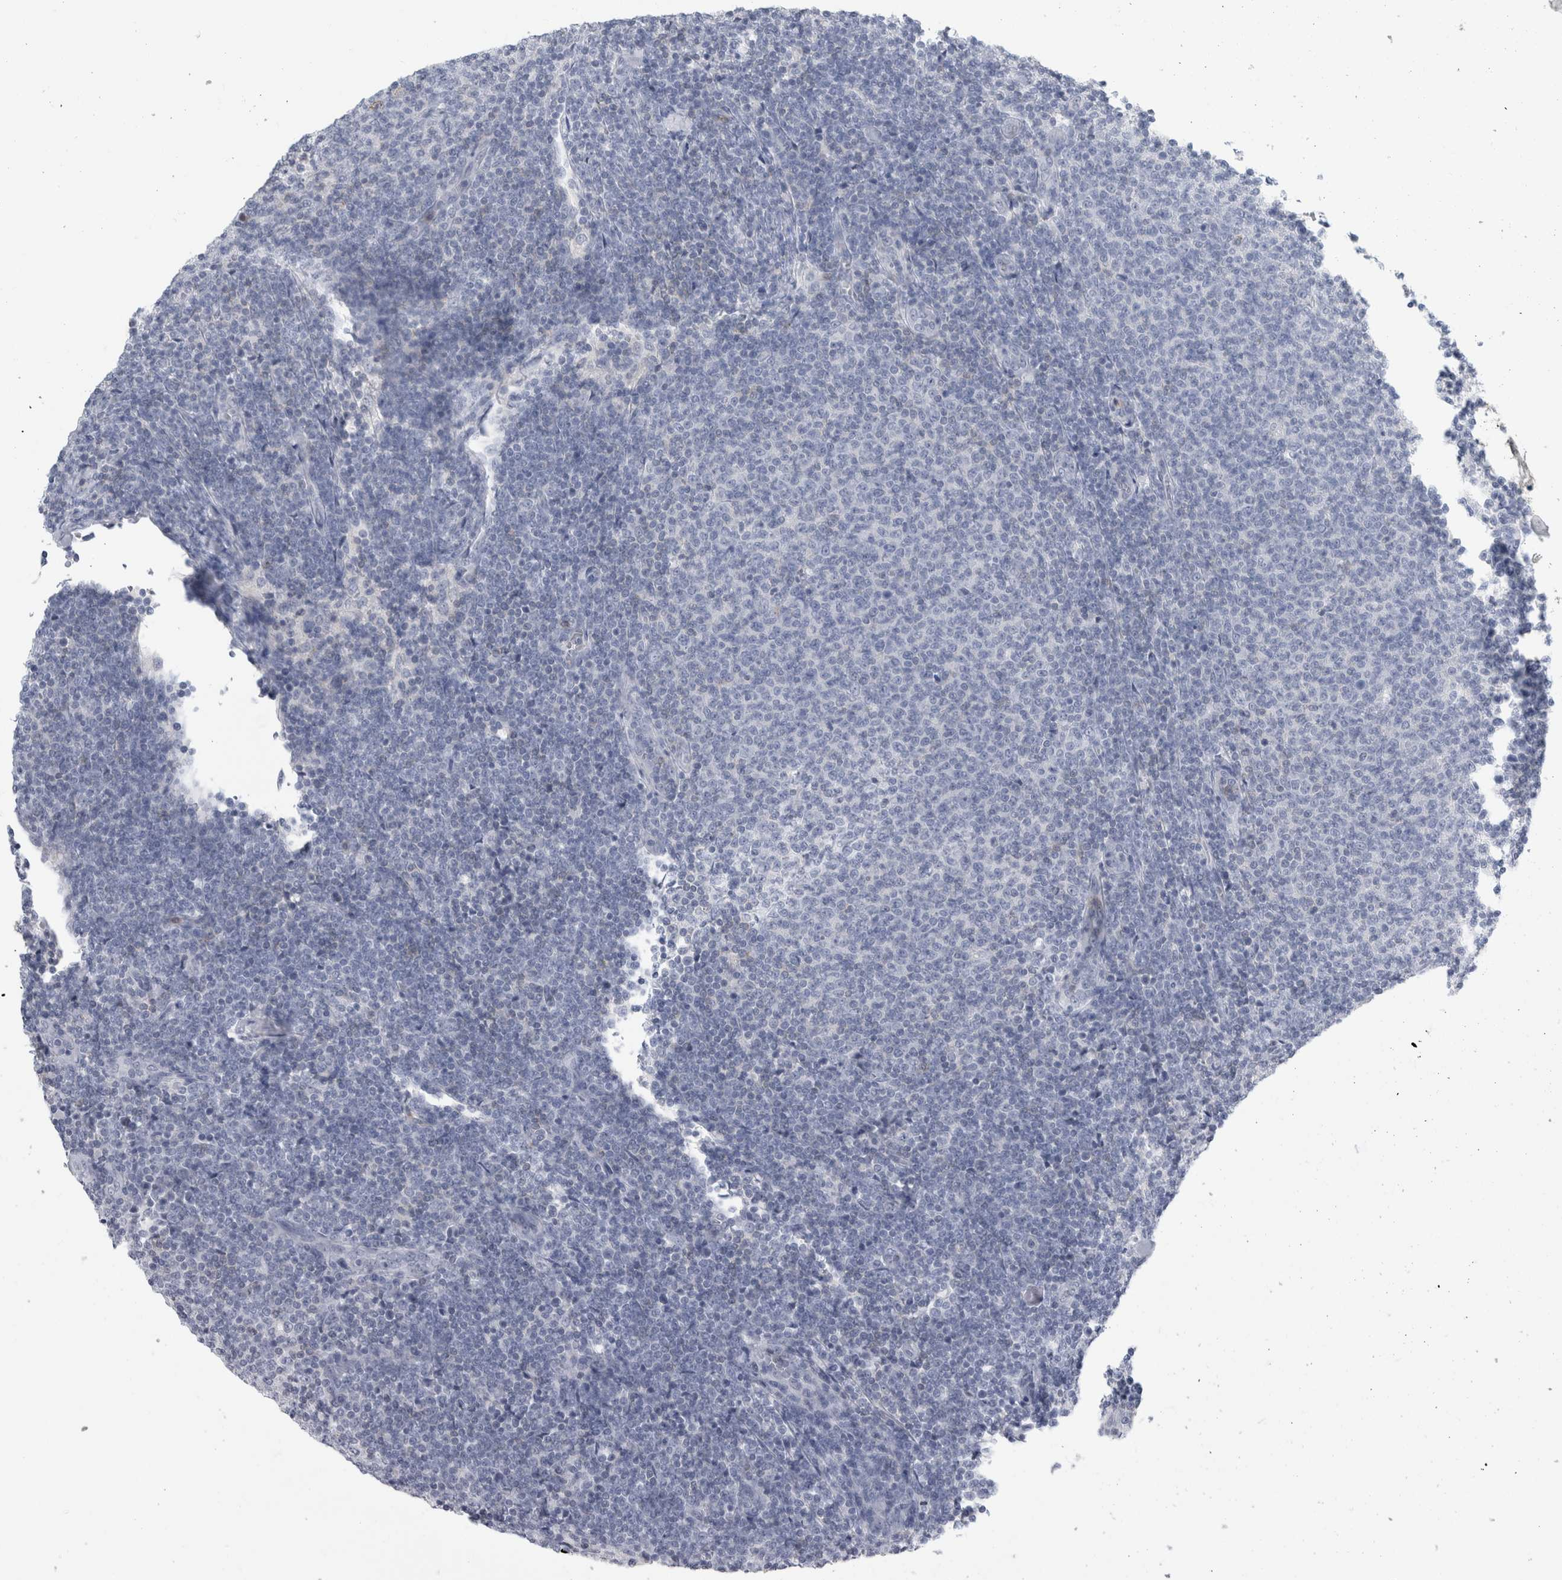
{"staining": {"intensity": "negative", "quantity": "none", "location": "none"}, "tissue": "lymphoma", "cell_type": "Tumor cells", "image_type": "cancer", "snomed": [{"axis": "morphology", "description": "Malignant lymphoma, non-Hodgkin's type, Low grade"}, {"axis": "topography", "description": "Lymph node"}], "caption": "A histopathology image of human lymphoma is negative for staining in tumor cells.", "gene": "ANKFY1", "patient": {"sex": "male", "age": 66}}